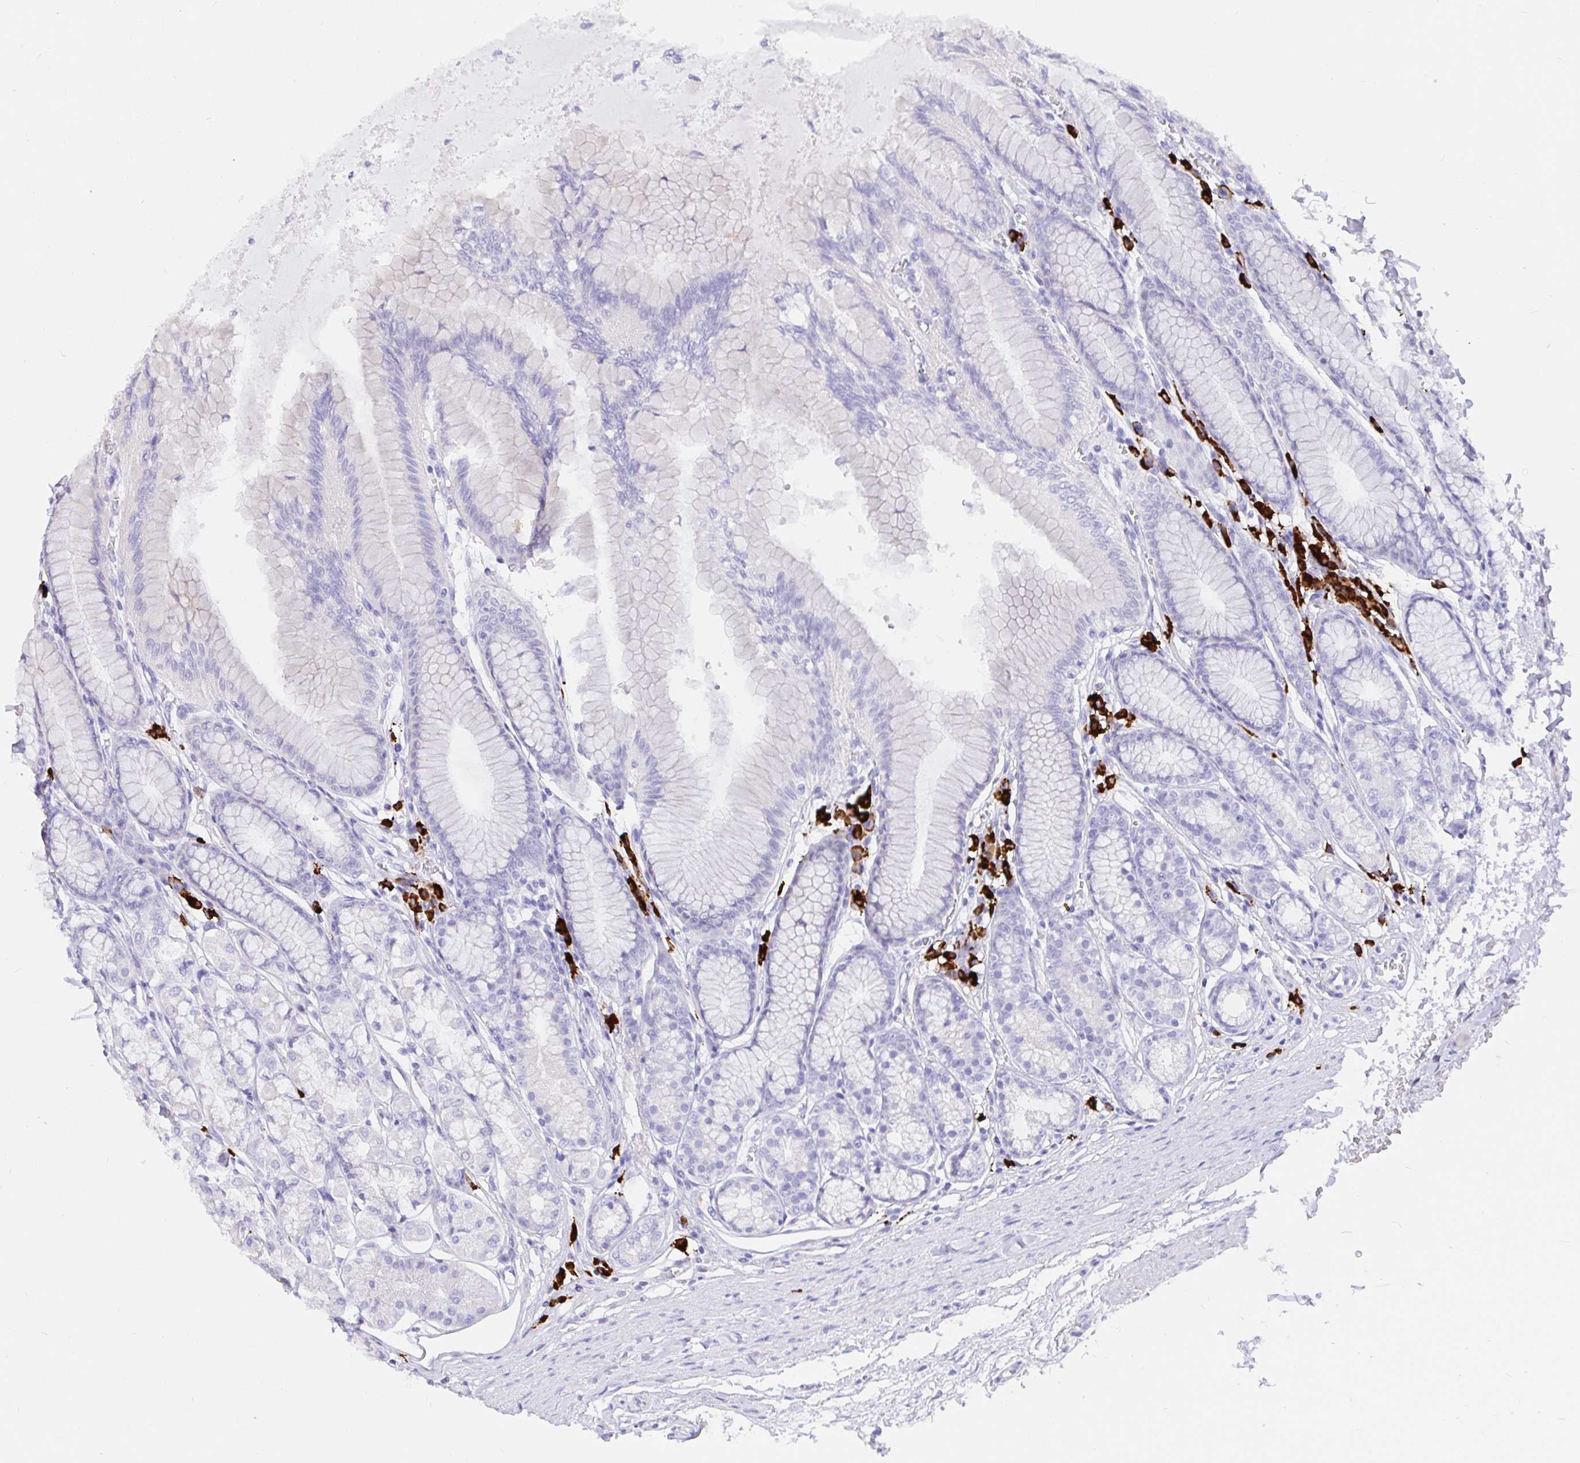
{"staining": {"intensity": "negative", "quantity": "none", "location": "none"}, "tissue": "stomach", "cell_type": "Glandular cells", "image_type": "normal", "snomed": [{"axis": "morphology", "description": "Normal tissue, NOS"}, {"axis": "topography", "description": "Stomach"}, {"axis": "topography", "description": "Stomach, lower"}], "caption": "The image demonstrates no staining of glandular cells in benign stomach. Brightfield microscopy of IHC stained with DAB (brown) and hematoxylin (blue), captured at high magnification.", "gene": "CCDC62", "patient": {"sex": "male", "age": 76}}